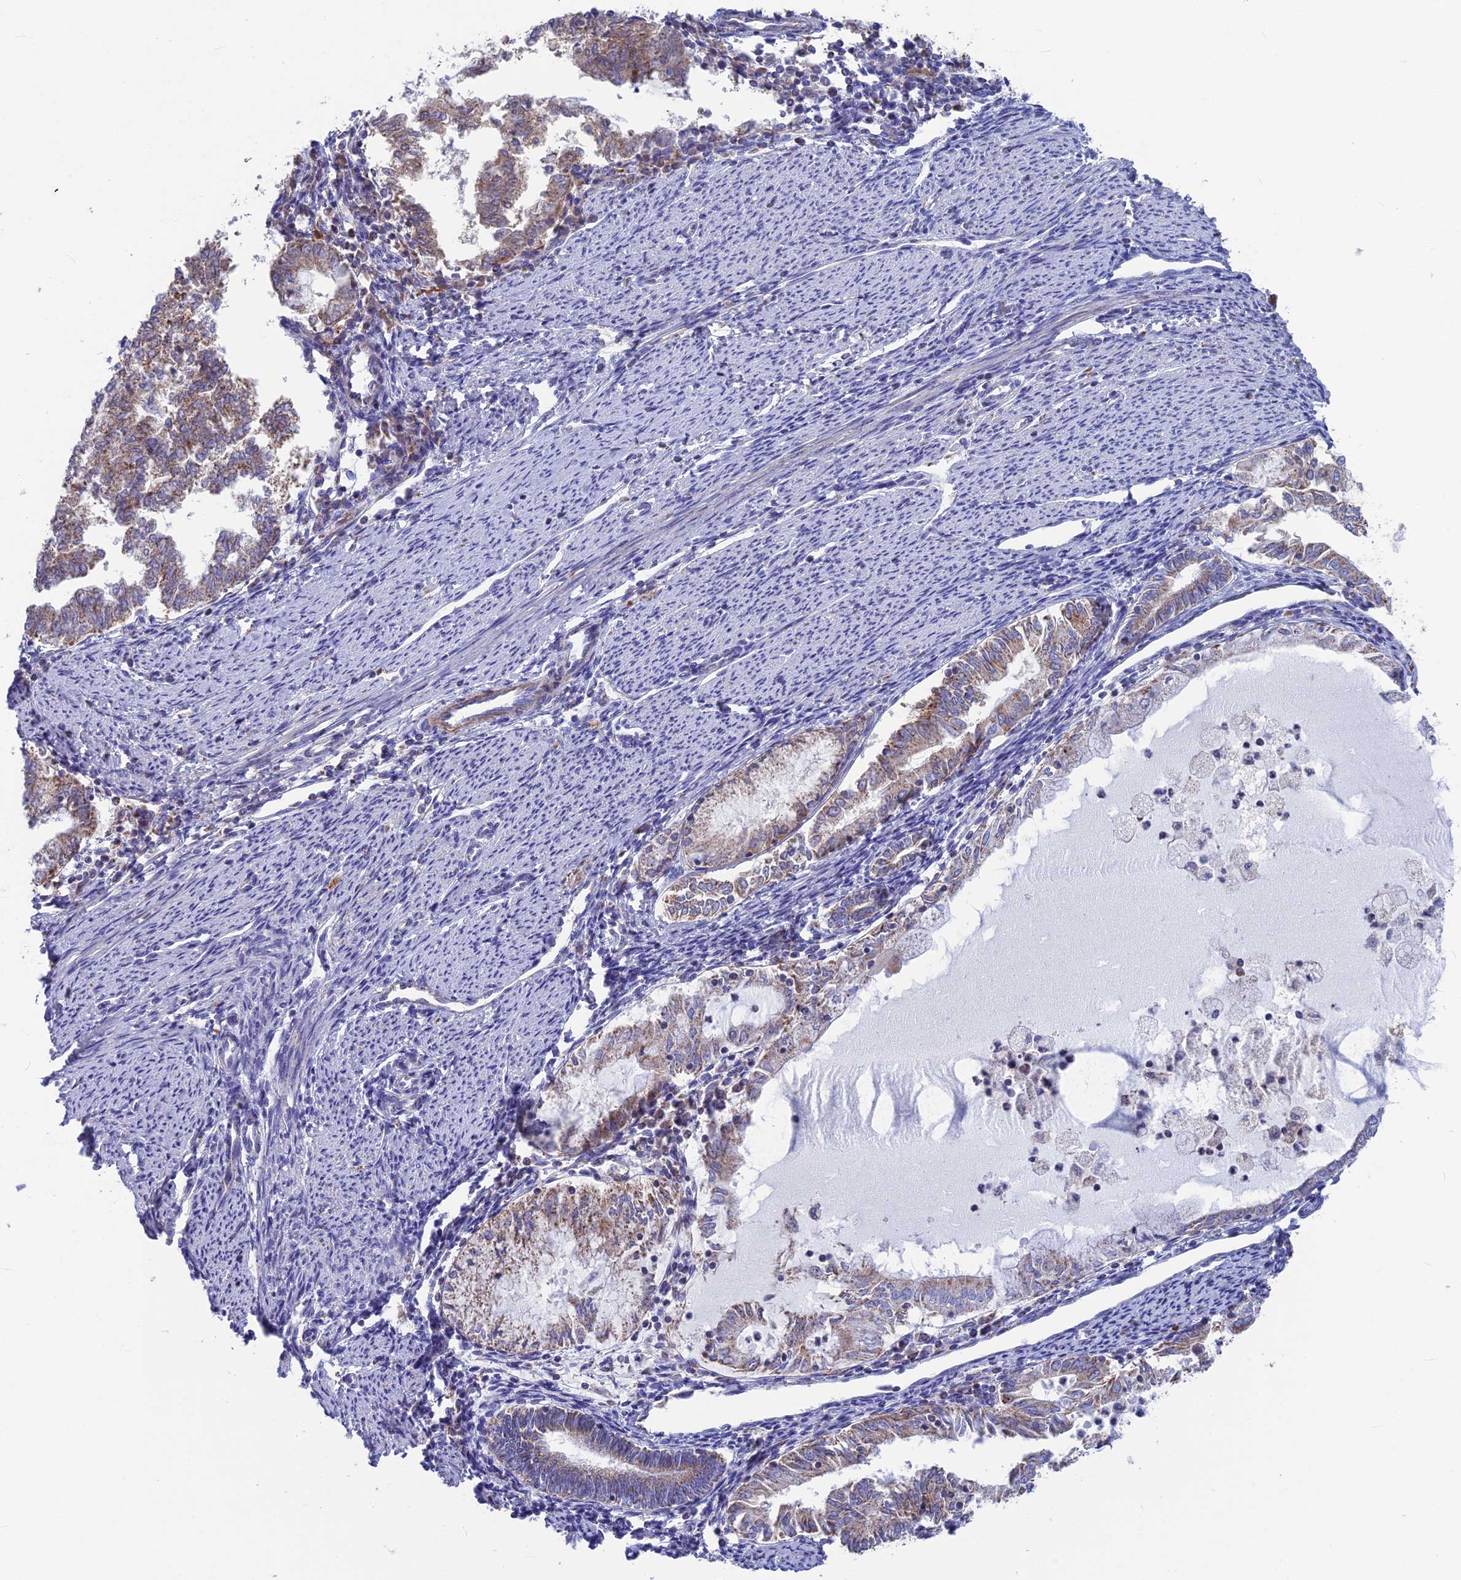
{"staining": {"intensity": "moderate", "quantity": ">75%", "location": "cytoplasmic/membranous"}, "tissue": "endometrial cancer", "cell_type": "Tumor cells", "image_type": "cancer", "snomed": [{"axis": "morphology", "description": "Adenocarcinoma, NOS"}, {"axis": "topography", "description": "Endometrium"}], "caption": "Endometrial adenocarcinoma stained with a protein marker reveals moderate staining in tumor cells.", "gene": "CS", "patient": {"sex": "female", "age": 79}}